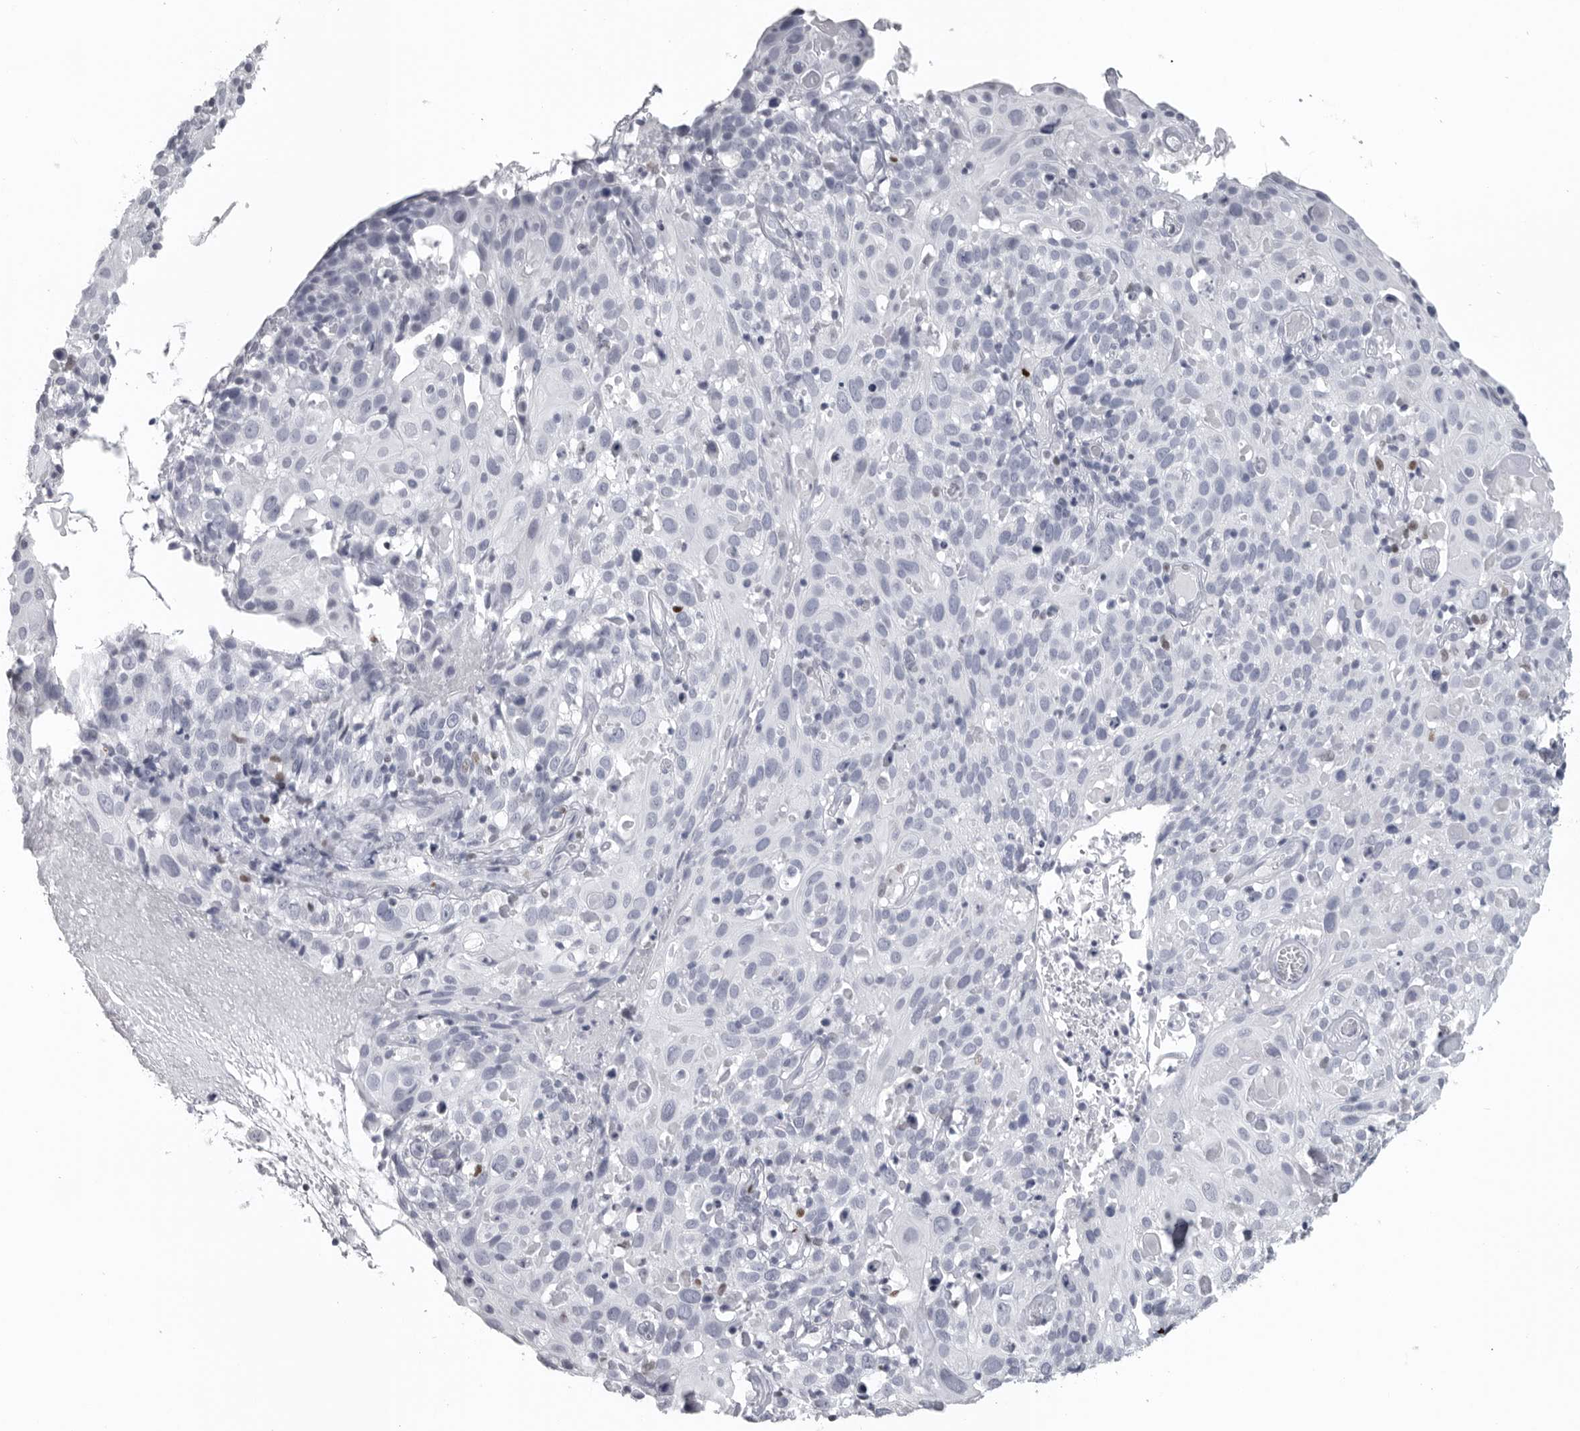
{"staining": {"intensity": "negative", "quantity": "none", "location": "none"}, "tissue": "cervical cancer", "cell_type": "Tumor cells", "image_type": "cancer", "snomed": [{"axis": "morphology", "description": "Squamous cell carcinoma, NOS"}, {"axis": "topography", "description": "Cervix"}], "caption": "Immunohistochemistry (IHC) histopathology image of neoplastic tissue: human cervical cancer stained with DAB (3,3'-diaminobenzidine) reveals no significant protein staining in tumor cells.", "gene": "SATB2", "patient": {"sex": "female", "age": 74}}